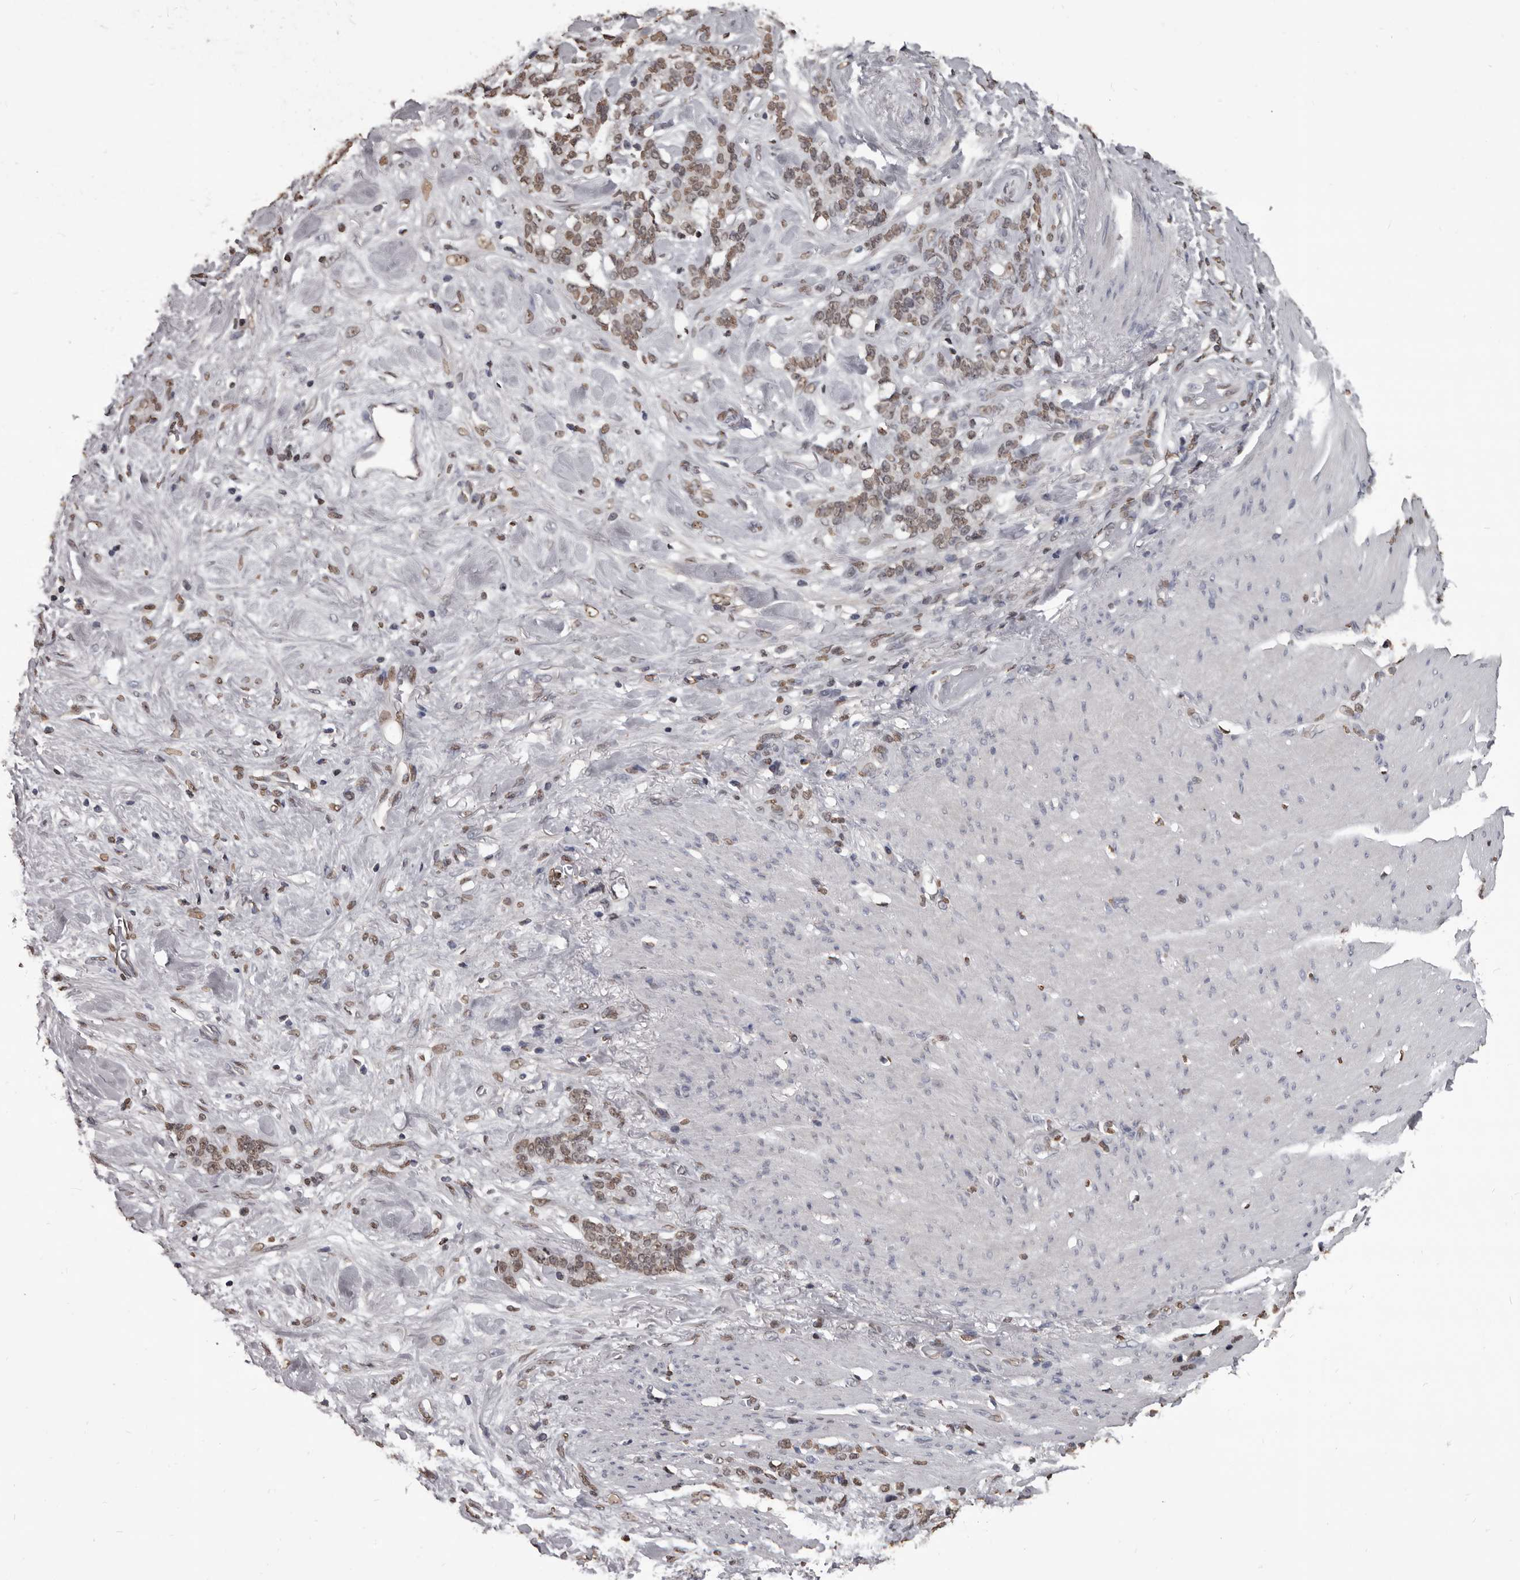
{"staining": {"intensity": "moderate", "quantity": ">75%", "location": "nuclear"}, "tissue": "stomach cancer", "cell_type": "Tumor cells", "image_type": "cancer", "snomed": [{"axis": "morphology", "description": "Adenocarcinoma, NOS"}, {"axis": "topography", "description": "Stomach, lower"}], "caption": "A photomicrograph of adenocarcinoma (stomach) stained for a protein reveals moderate nuclear brown staining in tumor cells.", "gene": "AHR", "patient": {"sex": "male", "age": 88}}